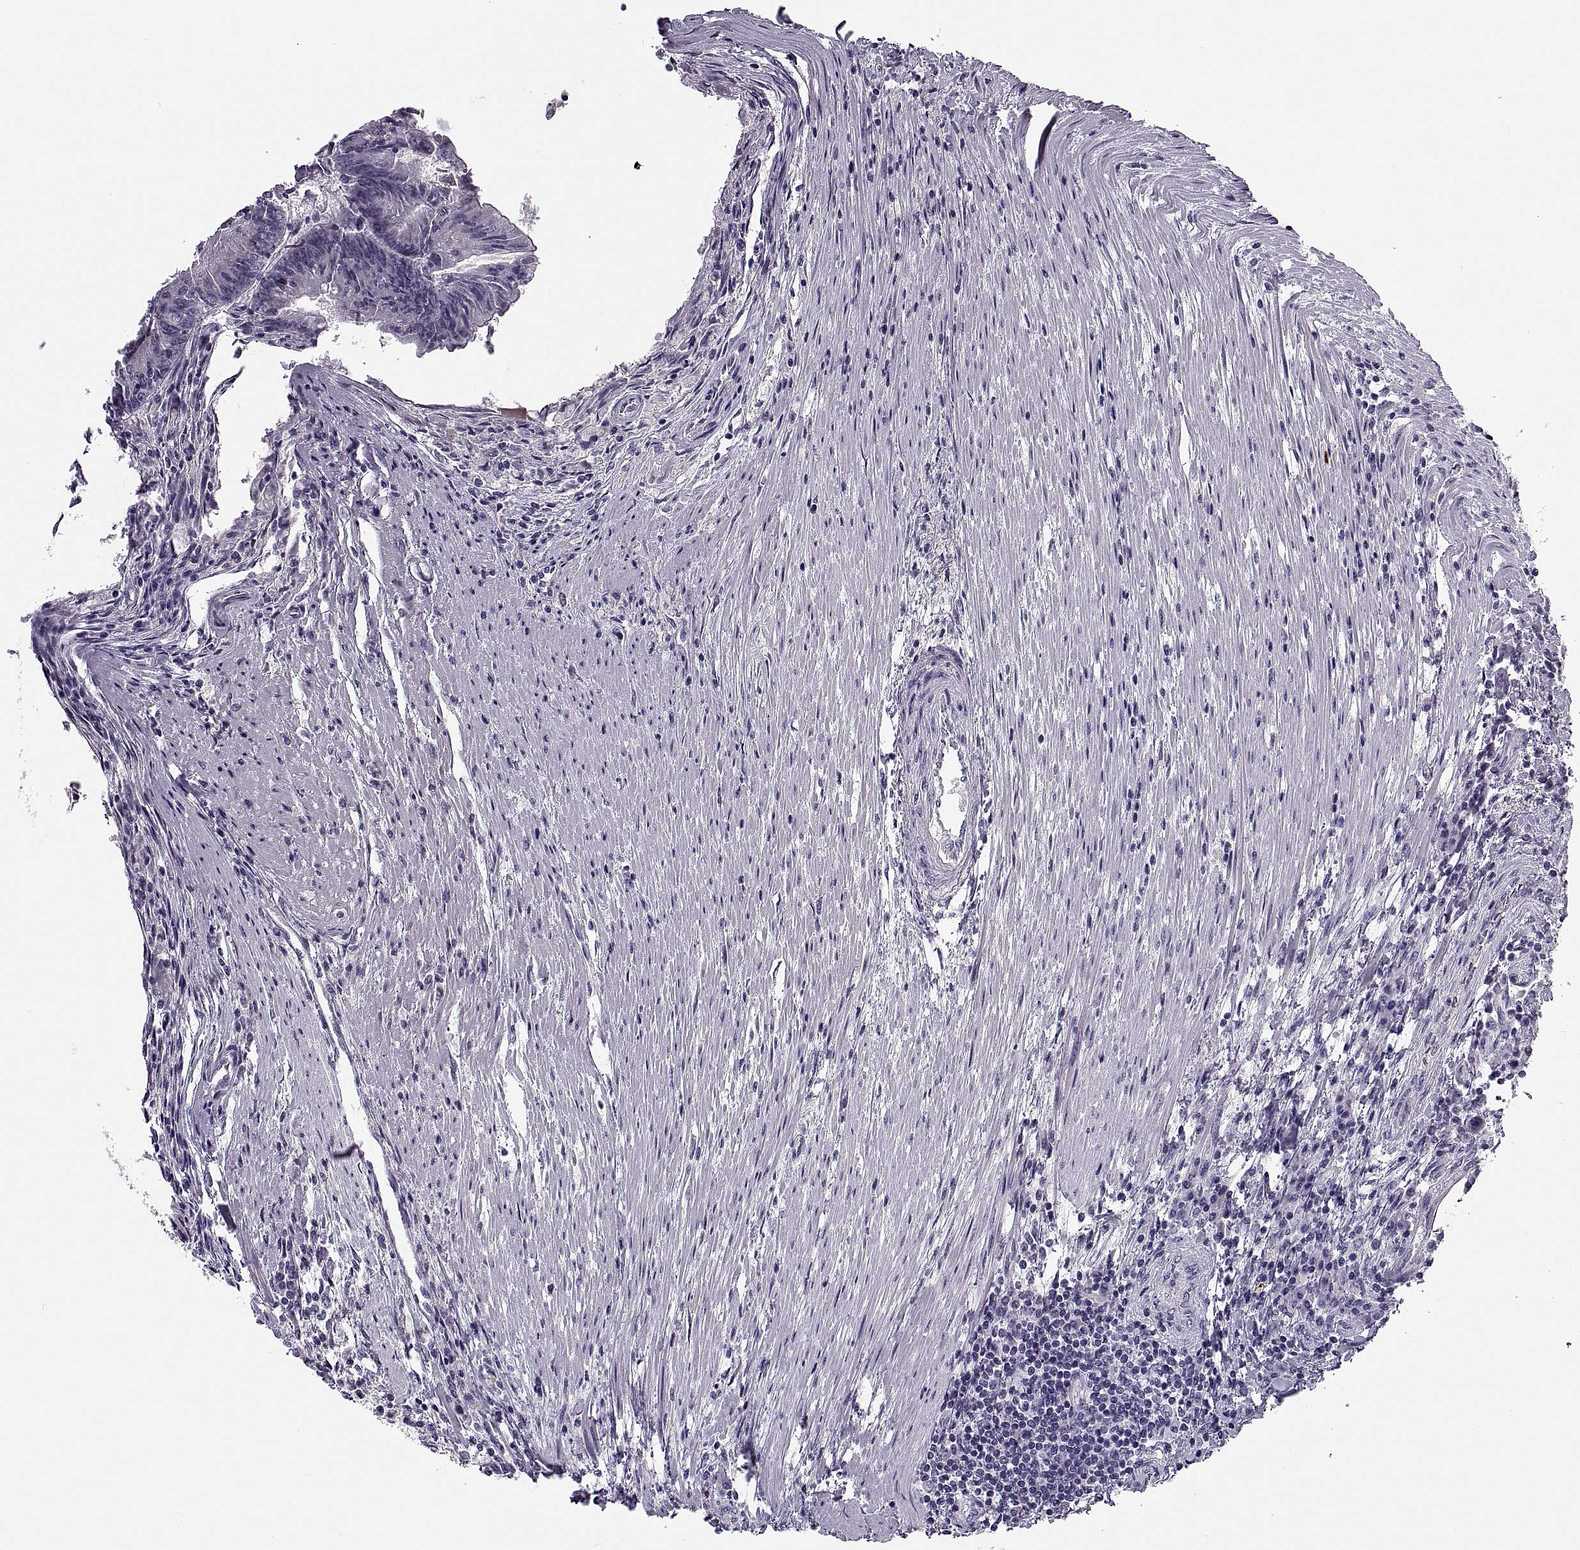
{"staining": {"intensity": "negative", "quantity": "none", "location": "none"}, "tissue": "colorectal cancer", "cell_type": "Tumor cells", "image_type": "cancer", "snomed": [{"axis": "morphology", "description": "Adenocarcinoma, NOS"}, {"axis": "topography", "description": "Colon"}], "caption": "Colorectal cancer (adenocarcinoma) was stained to show a protein in brown. There is no significant staining in tumor cells.", "gene": "MAGEB1", "patient": {"sex": "female", "age": 70}}